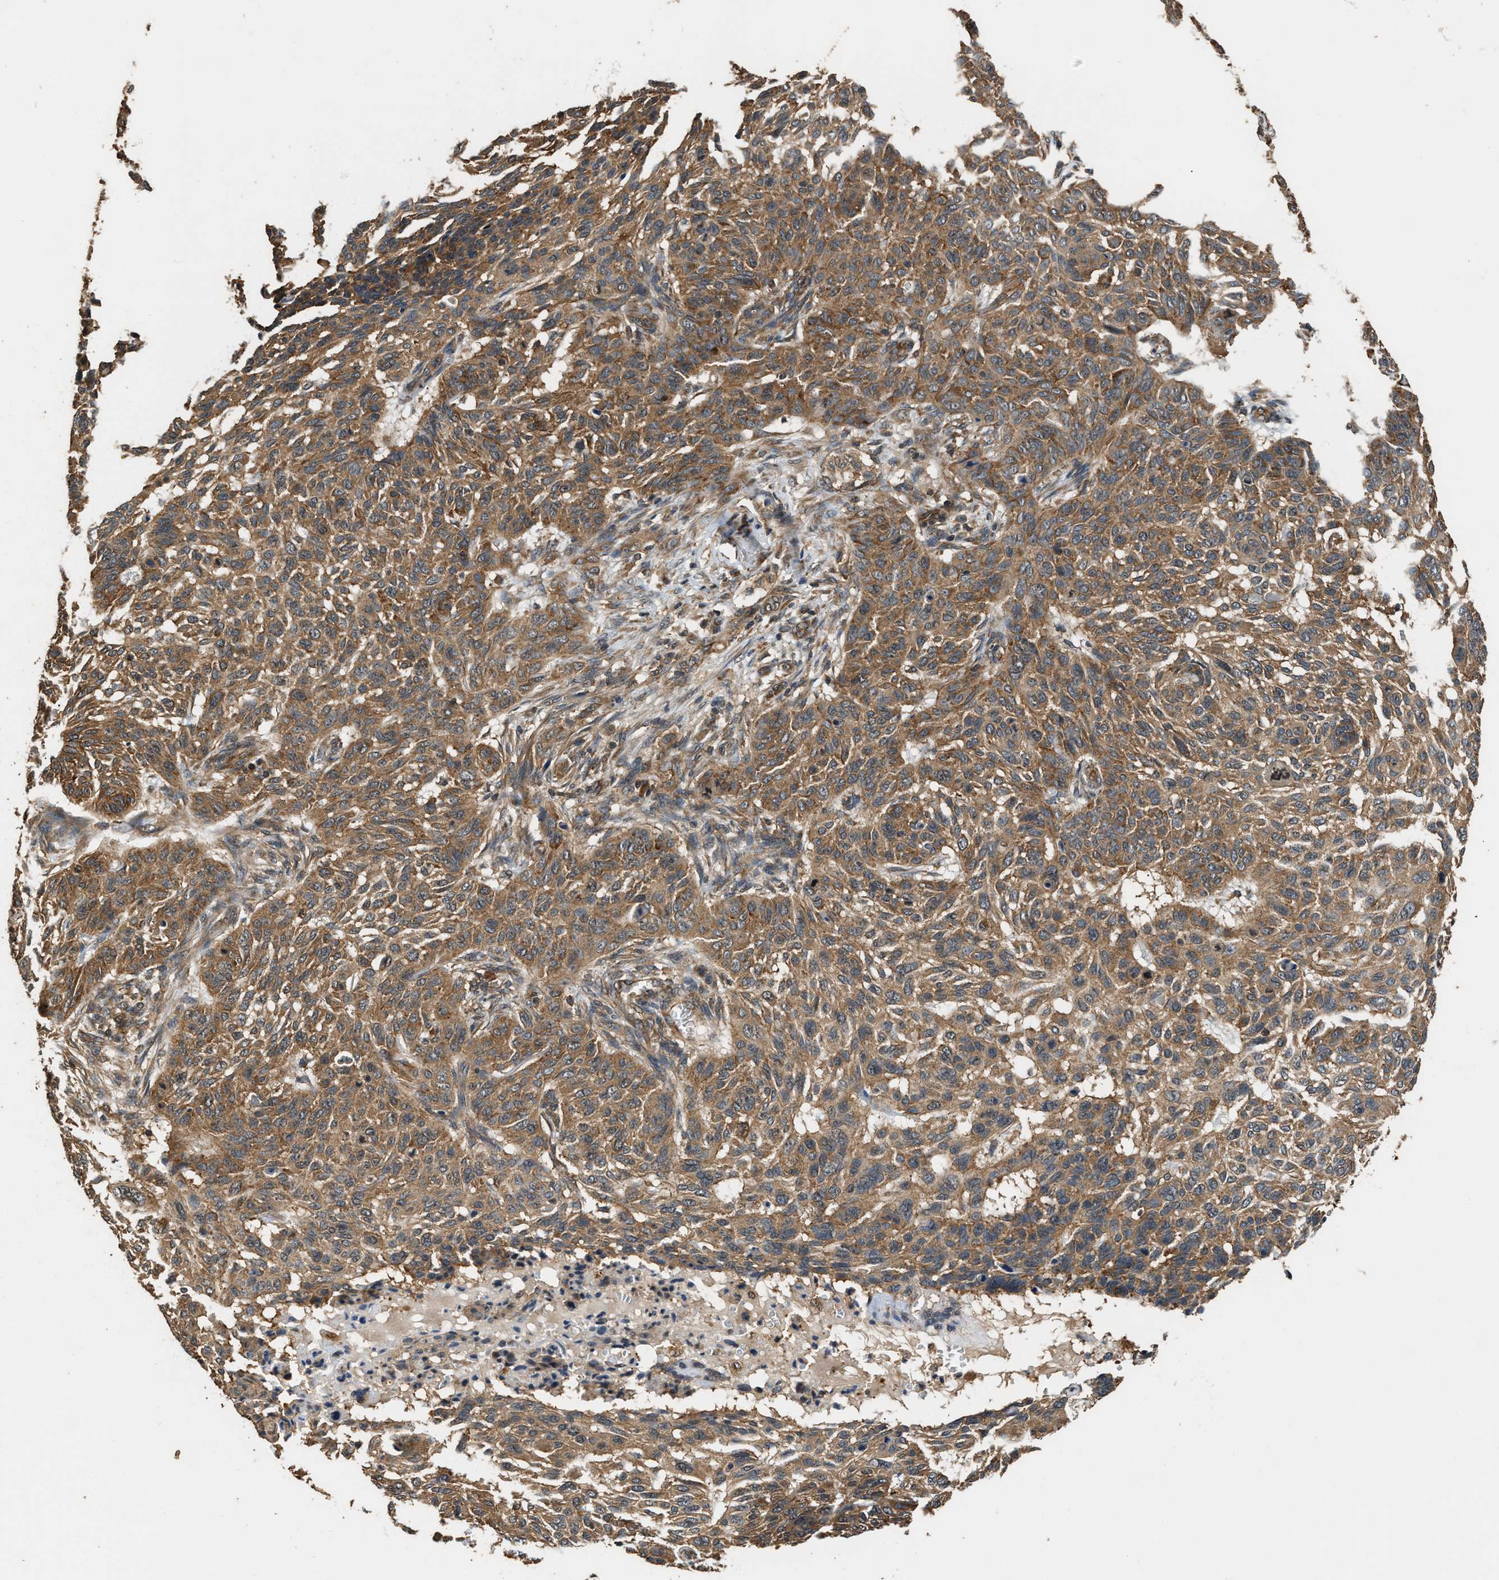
{"staining": {"intensity": "moderate", "quantity": ">75%", "location": "cytoplasmic/membranous"}, "tissue": "skin cancer", "cell_type": "Tumor cells", "image_type": "cancer", "snomed": [{"axis": "morphology", "description": "Basal cell carcinoma"}, {"axis": "topography", "description": "Skin"}], "caption": "Immunohistochemical staining of human basal cell carcinoma (skin) reveals medium levels of moderate cytoplasmic/membranous protein expression in approximately >75% of tumor cells.", "gene": "DNAJC2", "patient": {"sex": "male", "age": 85}}